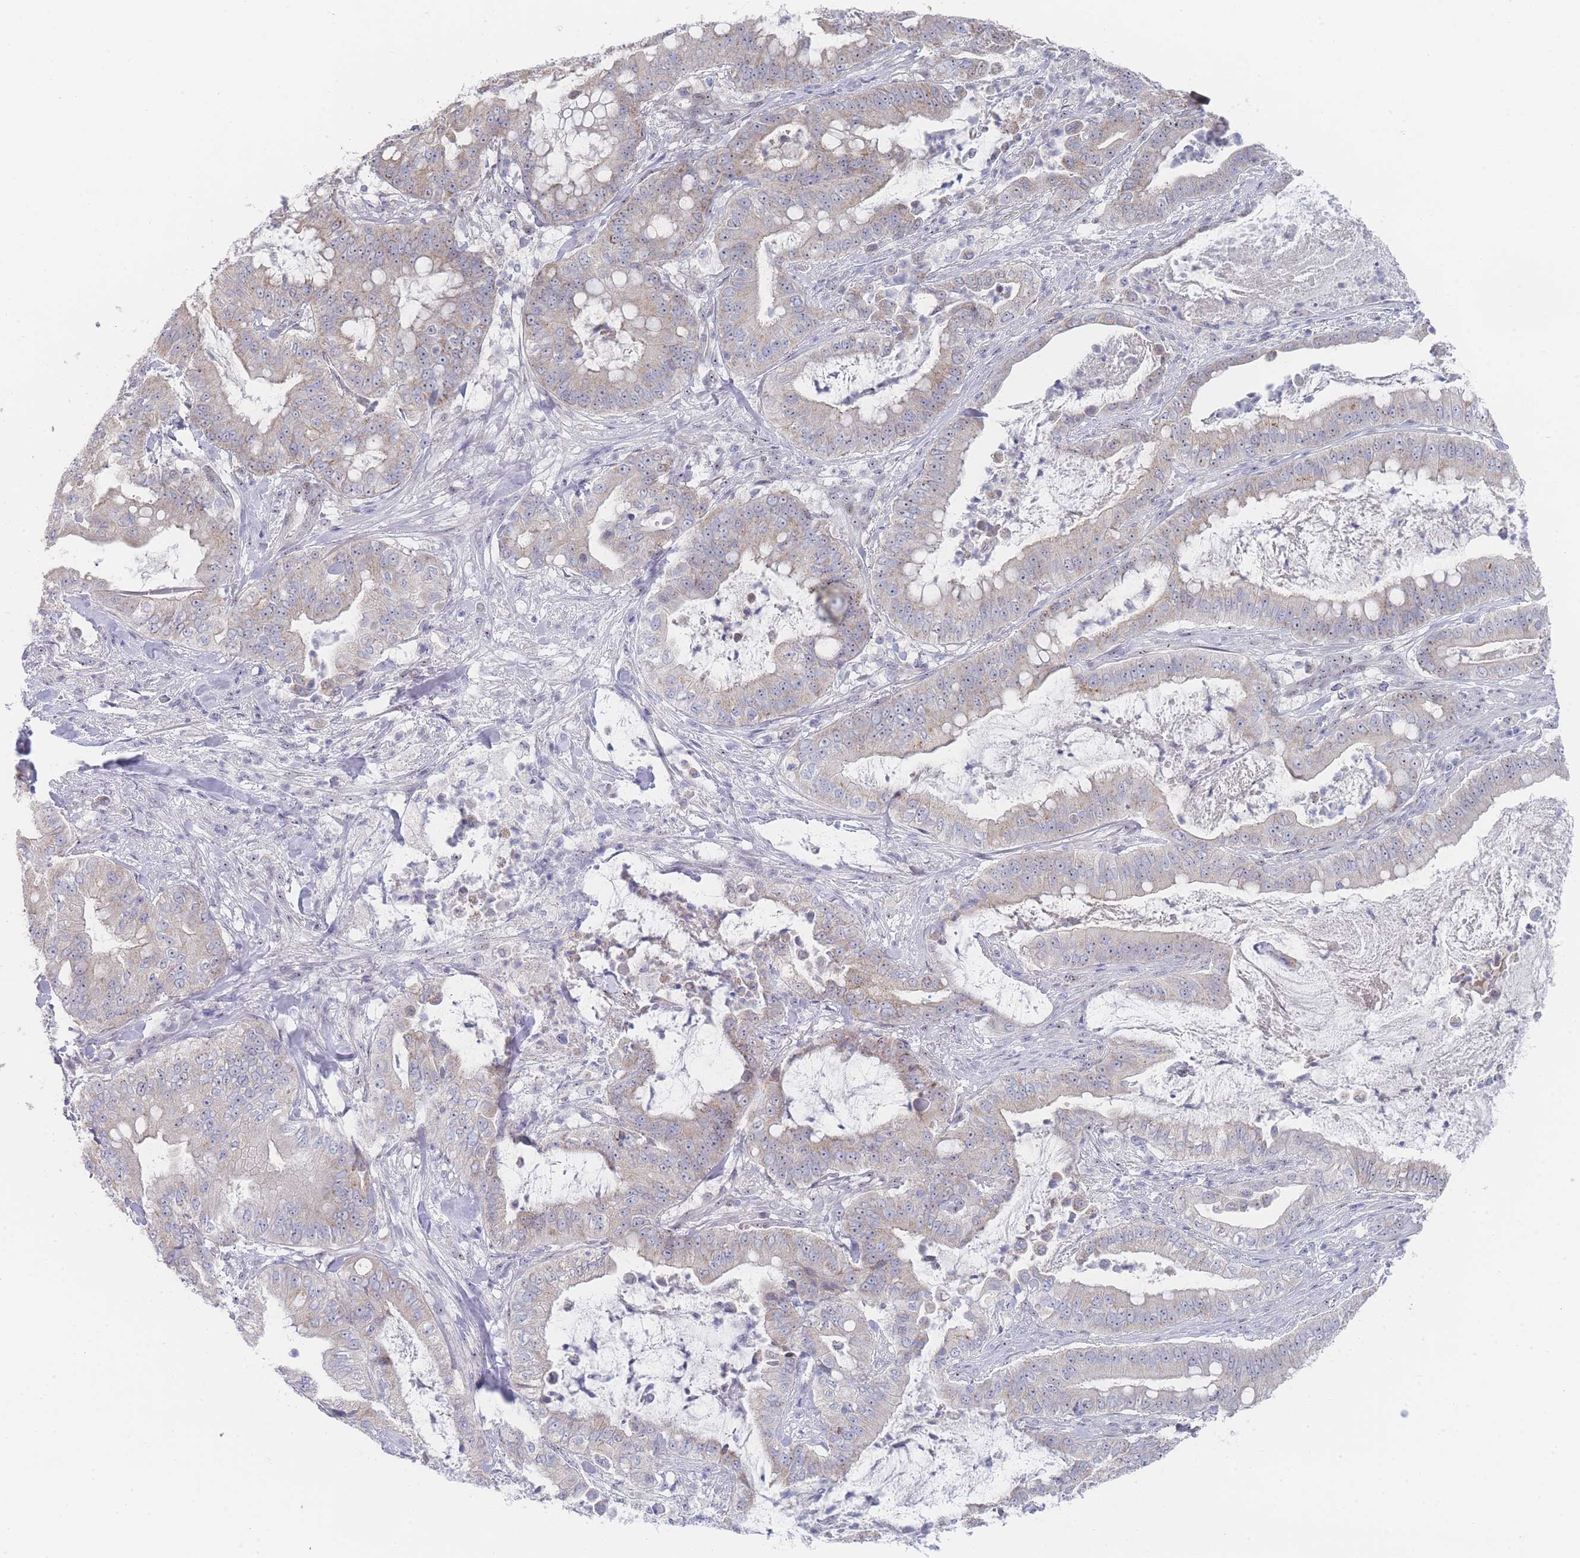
{"staining": {"intensity": "weak", "quantity": "25%-75%", "location": "cytoplasmic/membranous,nuclear"}, "tissue": "pancreatic cancer", "cell_type": "Tumor cells", "image_type": "cancer", "snomed": [{"axis": "morphology", "description": "Adenocarcinoma, NOS"}, {"axis": "topography", "description": "Pancreas"}], "caption": "A photomicrograph showing weak cytoplasmic/membranous and nuclear expression in about 25%-75% of tumor cells in pancreatic adenocarcinoma, as visualized by brown immunohistochemical staining.", "gene": "ZNF142", "patient": {"sex": "male", "age": 71}}